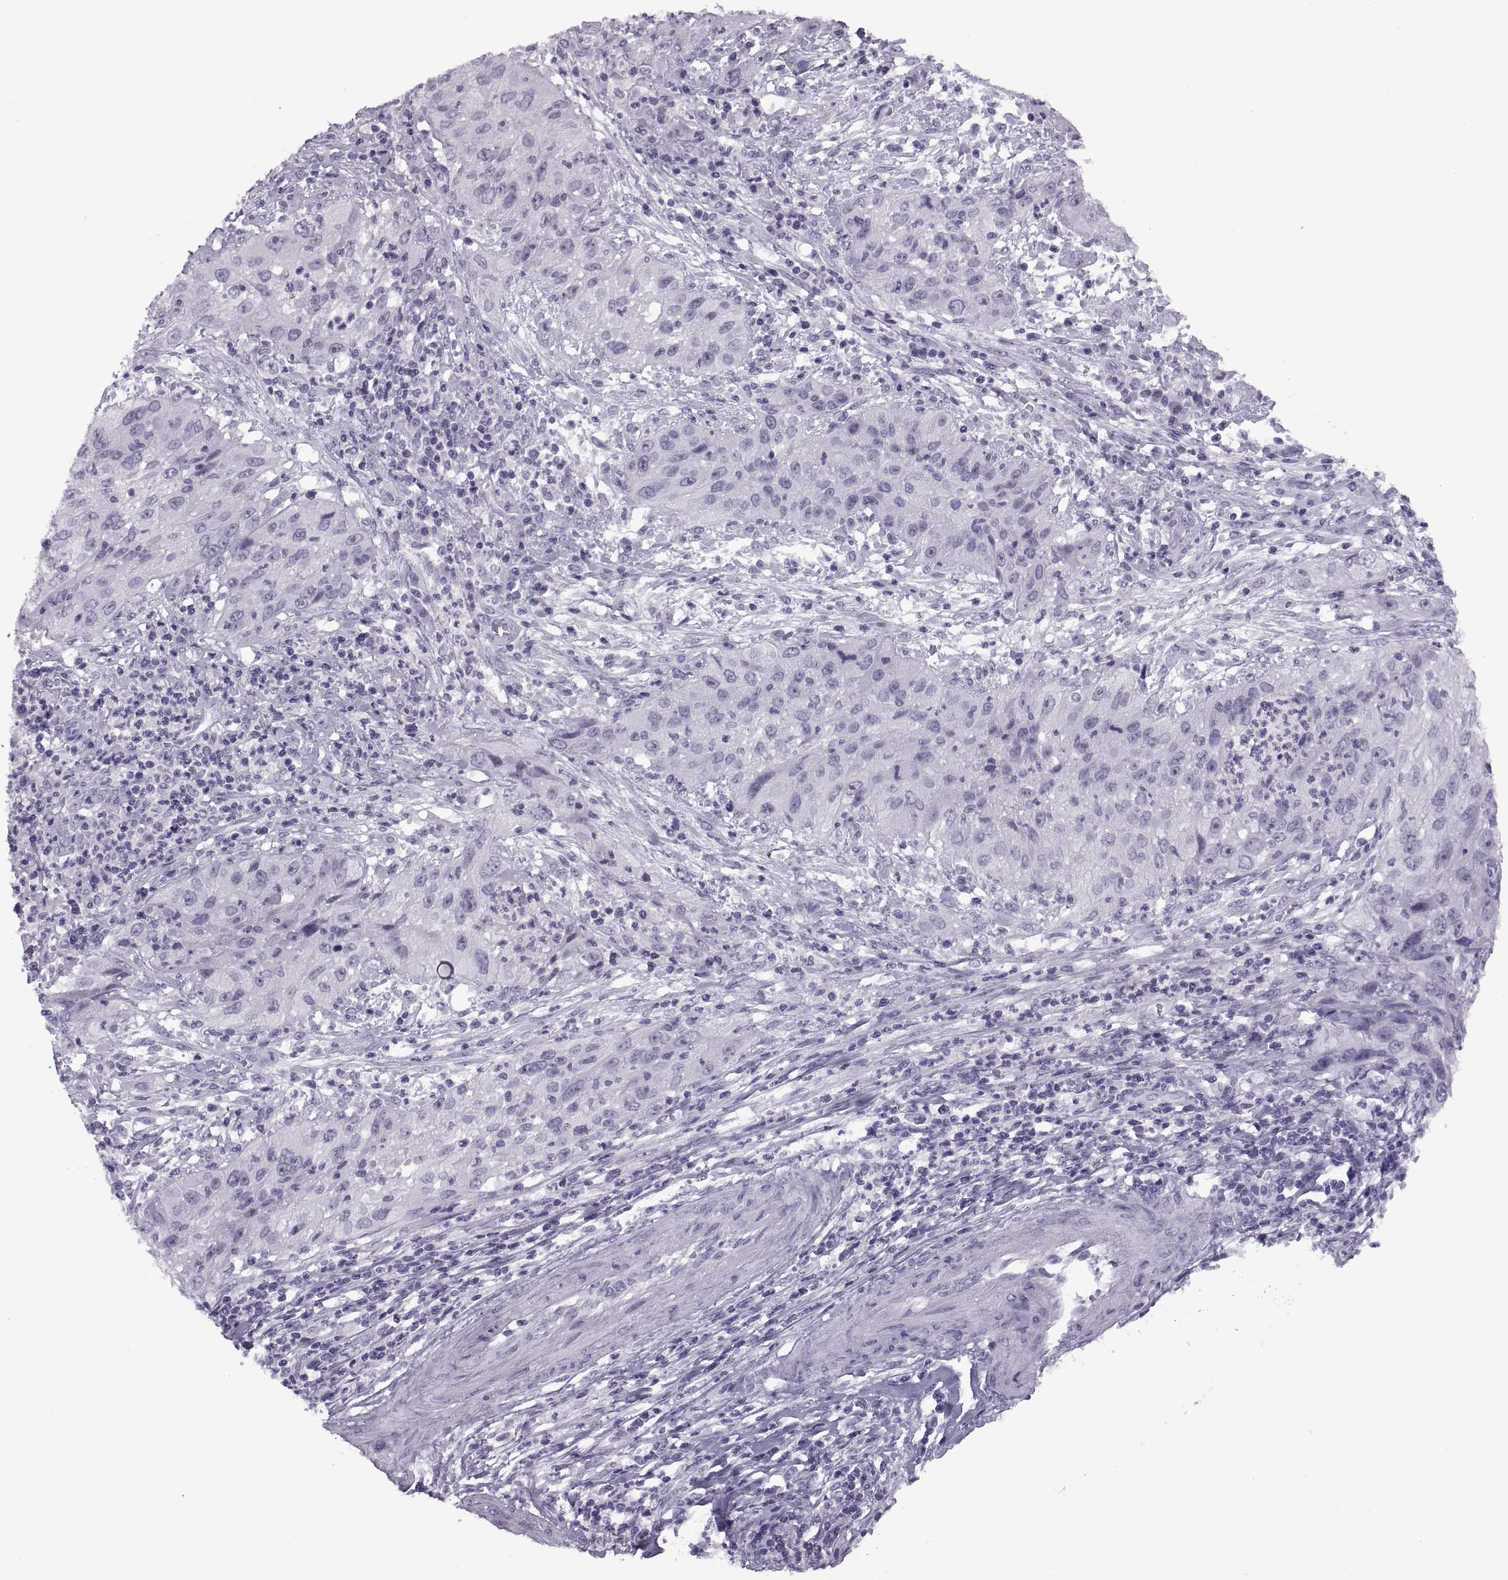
{"staining": {"intensity": "negative", "quantity": "none", "location": "none"}, "tissue": "cervical cancer", "cell_type": "Tumor cells", "image_type": "cancer", "snomed": [{"axis": "morphology", "description": "Squamous cell carcinoma, NOS"}, {"axis": "topography", "description": "Cervix"}], "caption": "A histopathology image of human squamous cell carcinoma (cervical) is negative for staining in tumor cells.", "gene": "FAM24A", "patient": {"sex": "female", "age": 32}}